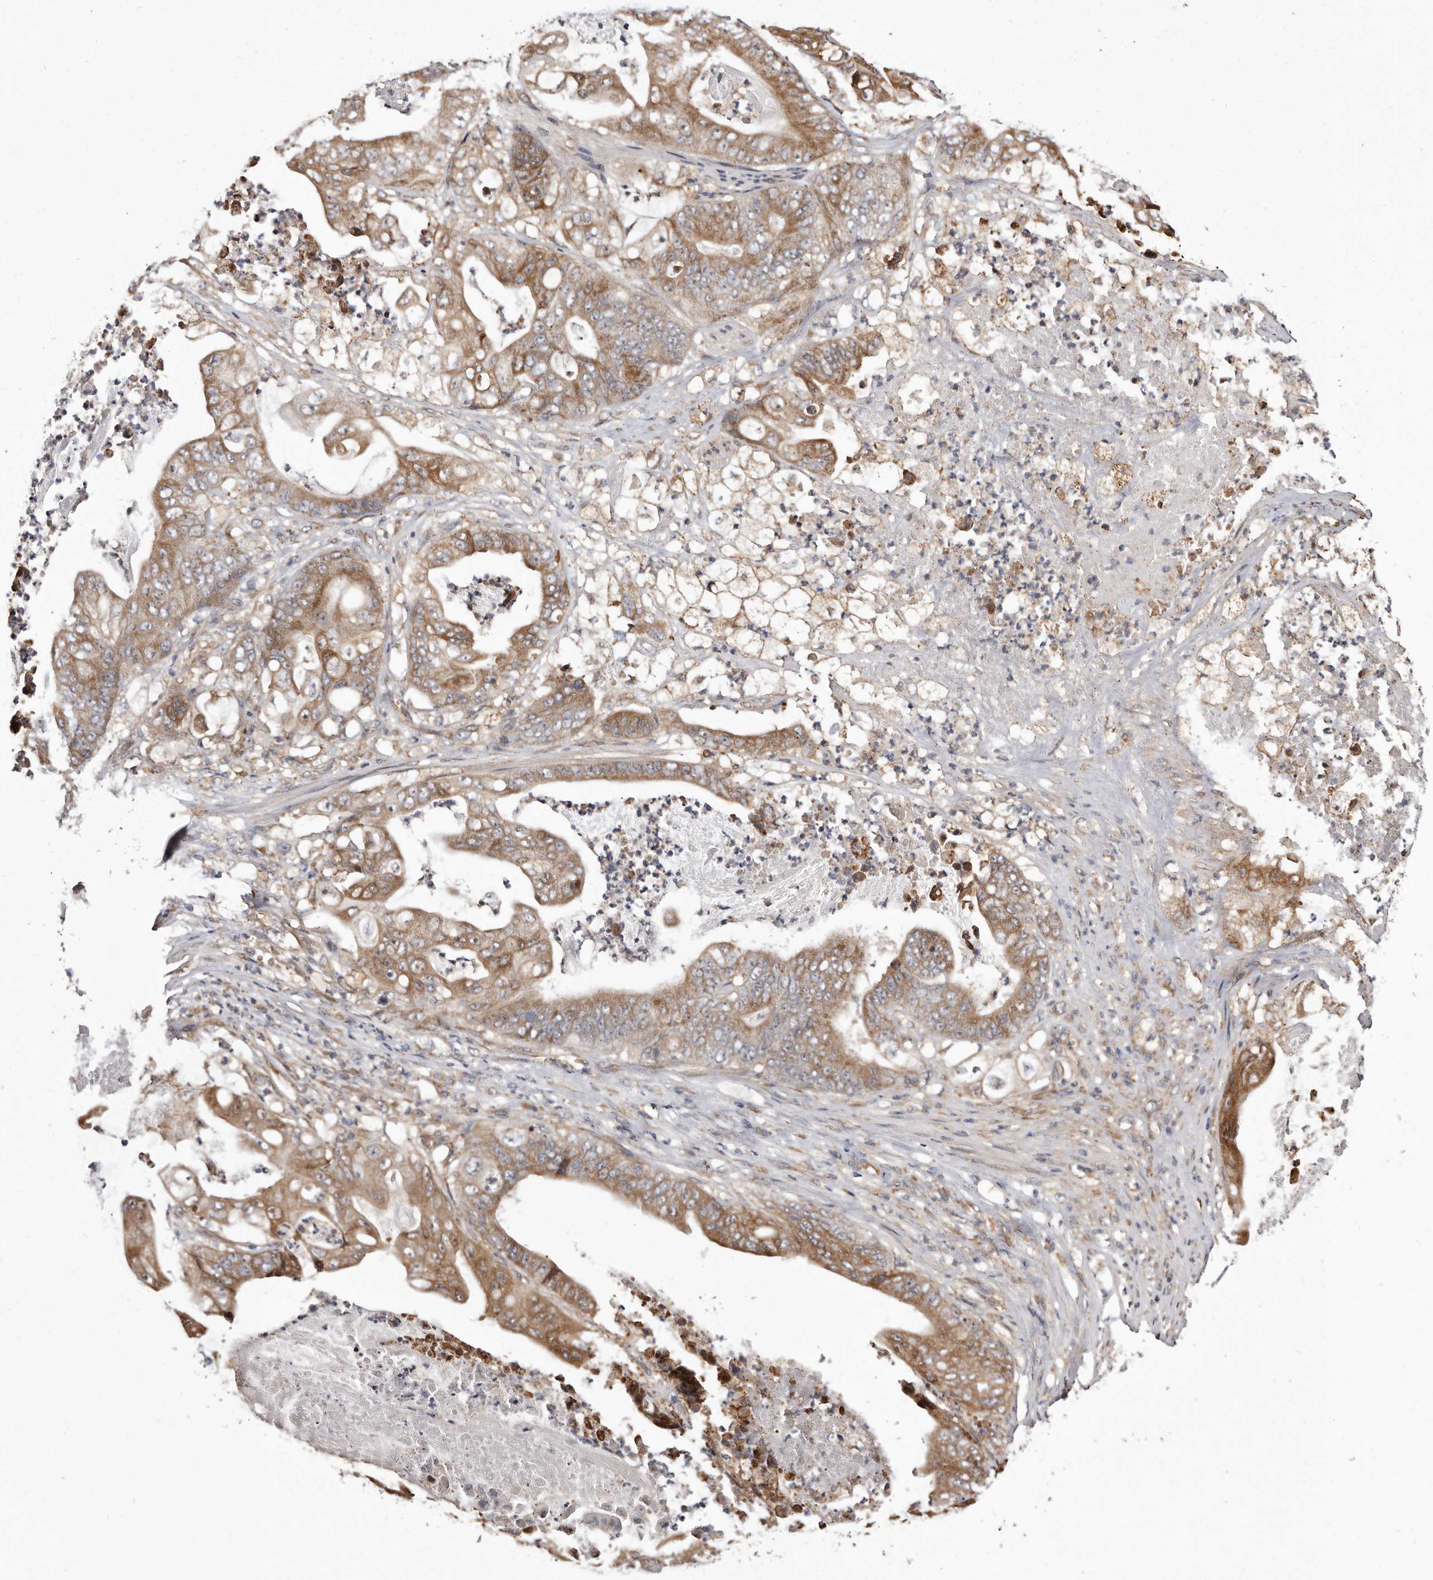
{"staining": {"intensity": "moderate", "quantity": ">75%", "location": "cytoplasmic/membranous"}, "tissue": "stomach cancer", "cell_type": "Tumor cells", "image_type": "cancer", "snomed": [{"axis": "morphology", "description": "Adenocarcinoma, NOS"}, {"axis": "topography", "description": "Stomach"}], "caption": "IHC (DAB) staining of human adenocarcinoma (stomach) shows moderate cytoplasmic/membranous protein staining in approximately >75% of tumor cells.", "gene": "RRM2B", "patient": {"sex": "female", "age": 73}}